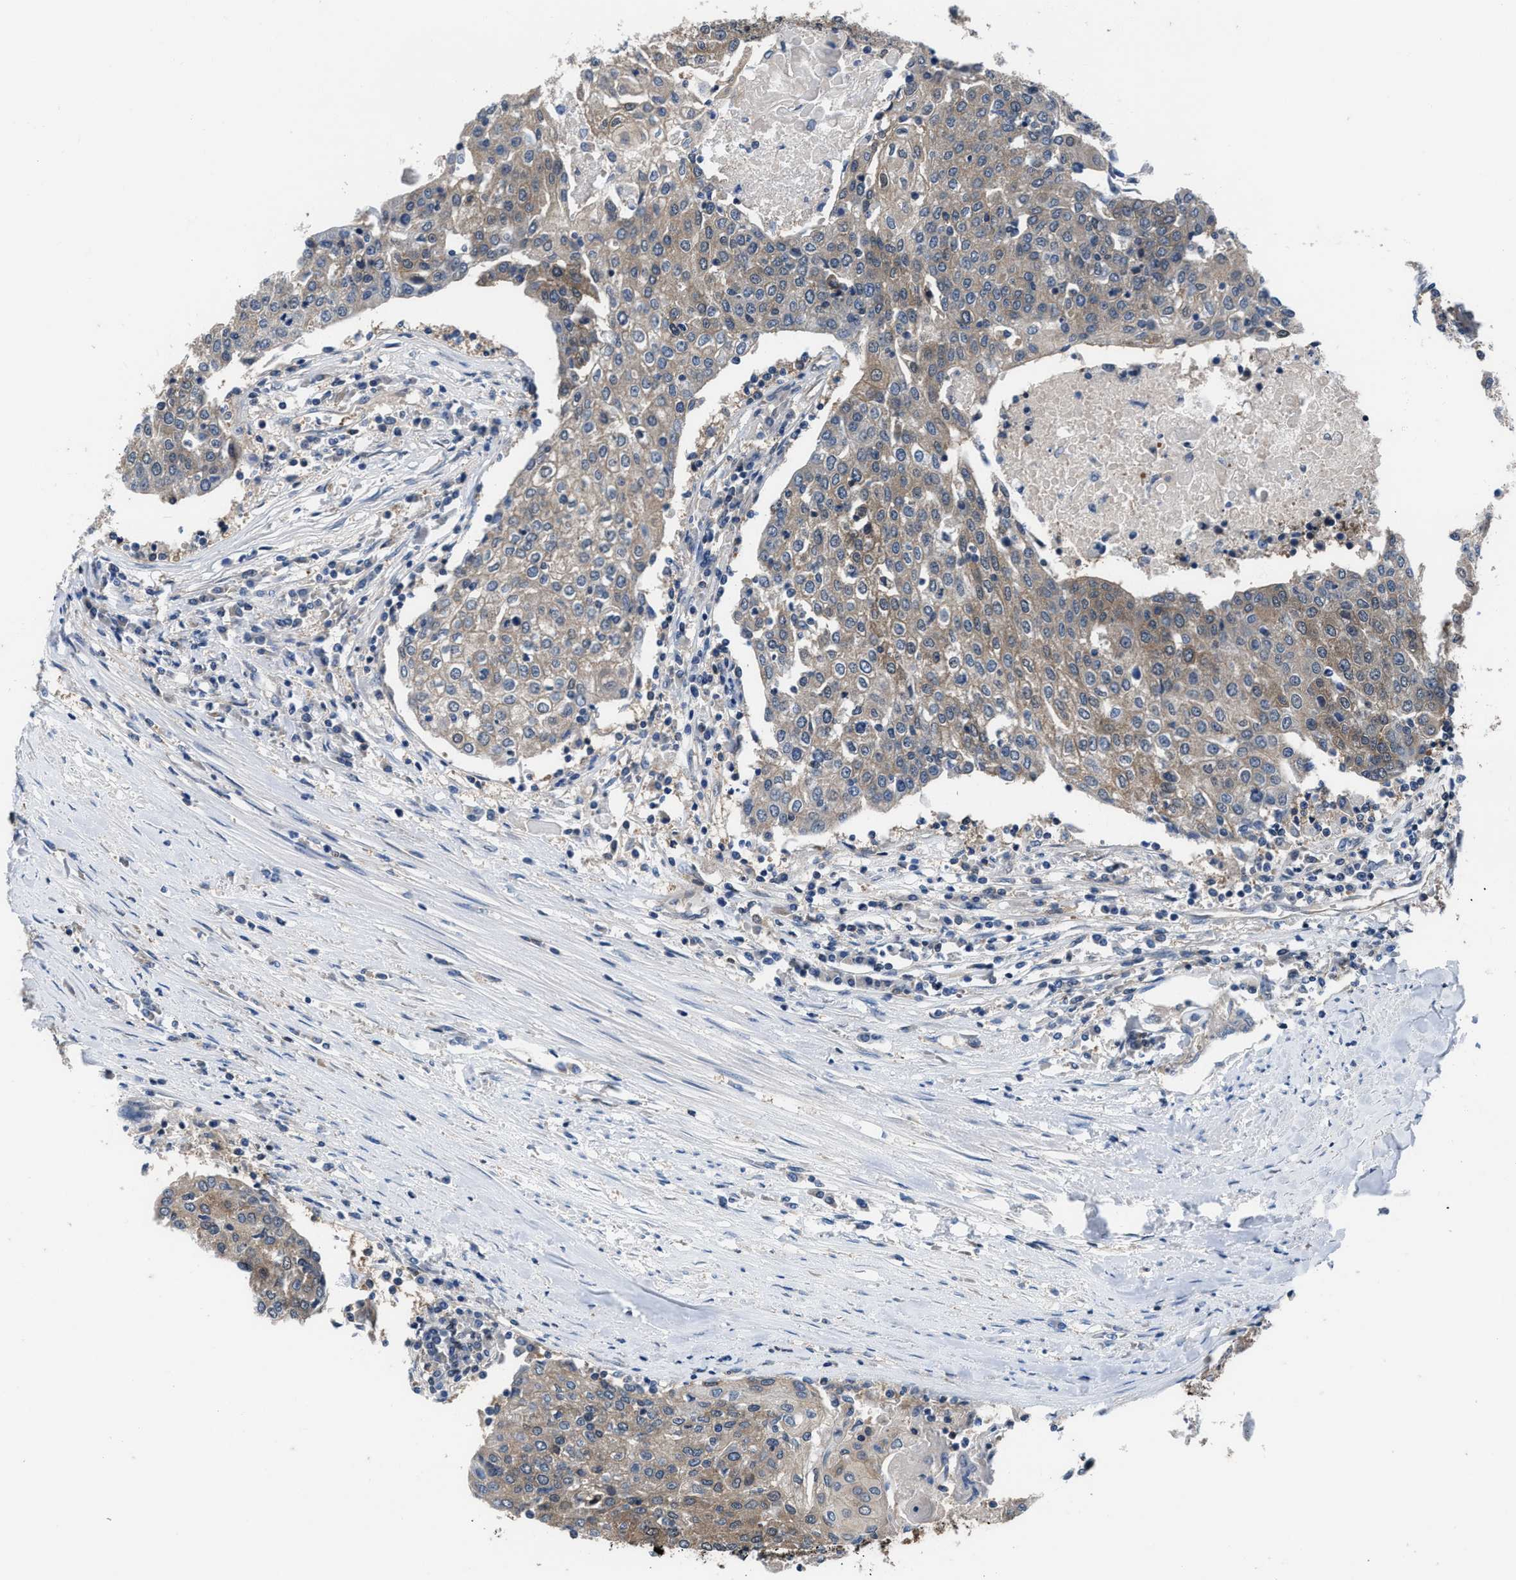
{"staining": {"intensity": "weak", "quantity": "25%-75%", "location": "cytoplasmic/membranous"}, "tissue": "urothelial cancer", "cell_type": "Tumor cells", "image_type": "cancer", "snomed": [{"axis": "morphology", "description": "Urothelial carcinoma, High grade"}, {"axis": "topography", "description": "Urinary bladder"}], "caption": "Immunohistochemistry (IHC) micrograph of neoplastic tissue: human urothelial carcinoma (high-grade) stained using IHC shows low levels of weak protein expression localized specifically in the cytoplasmic/membranous of tumor cells, appearing as a cytoplasmic/membranous brown color.", "gene": "NUDT5", "patient": {"sex": "female", "age": 85}}